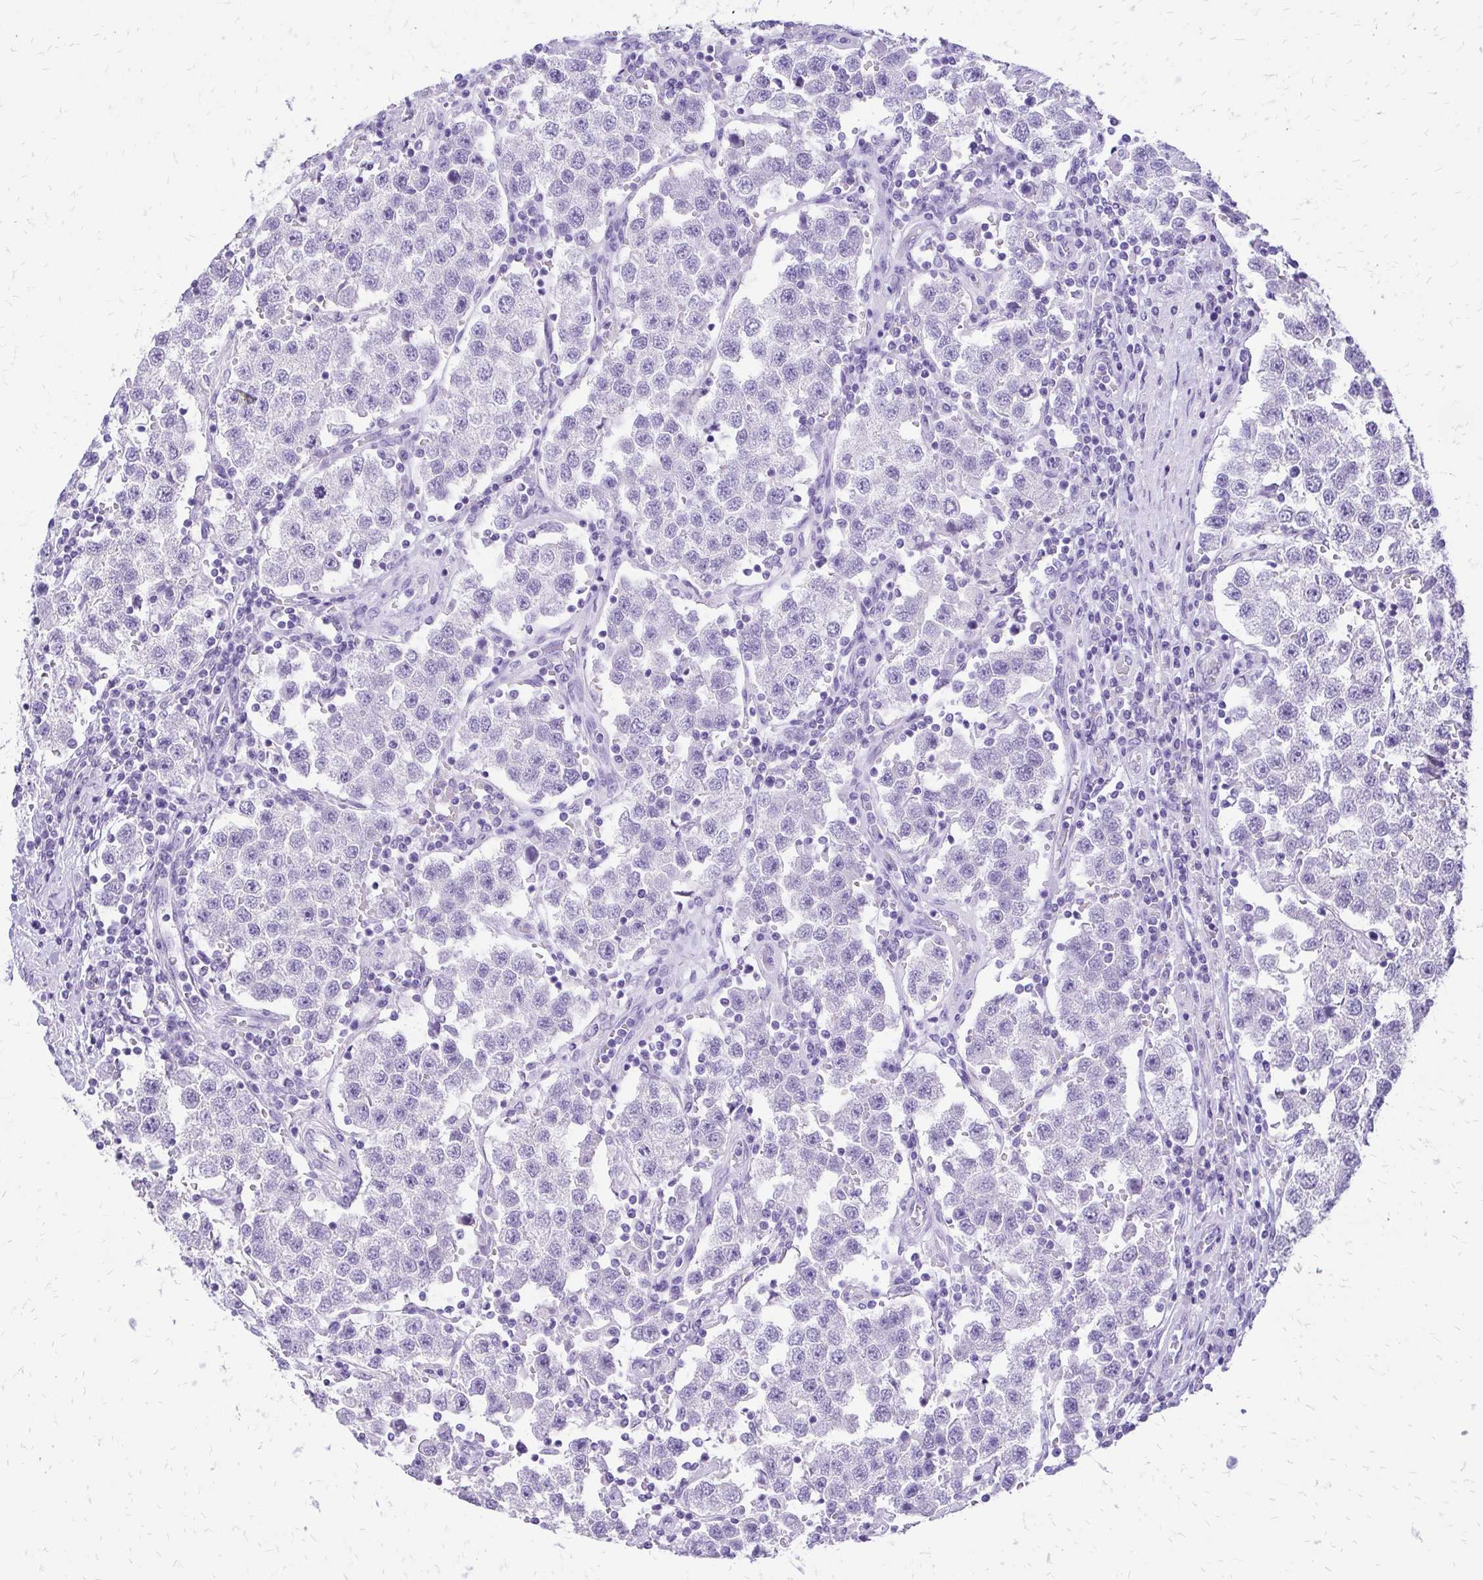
{"staining": {"intensity": "negative", "quantity": "none", "location": "none"}, "tissue": "testis cancer", "cell_type": "Tumor cells", "image_type": "cancer", "snomed": [{"axis": "morphology", "description": "Seminoma, NOS"}, {"axis": "topography", "description": "Testis"}], "caption": "A high-resolution photomicrograph shows IHC staining of seminoma (testis), which demonstrates no significant positivity in tumor cells.", "gene": "SLC32A1", "patient": {"sex": "male", "age": 37}}